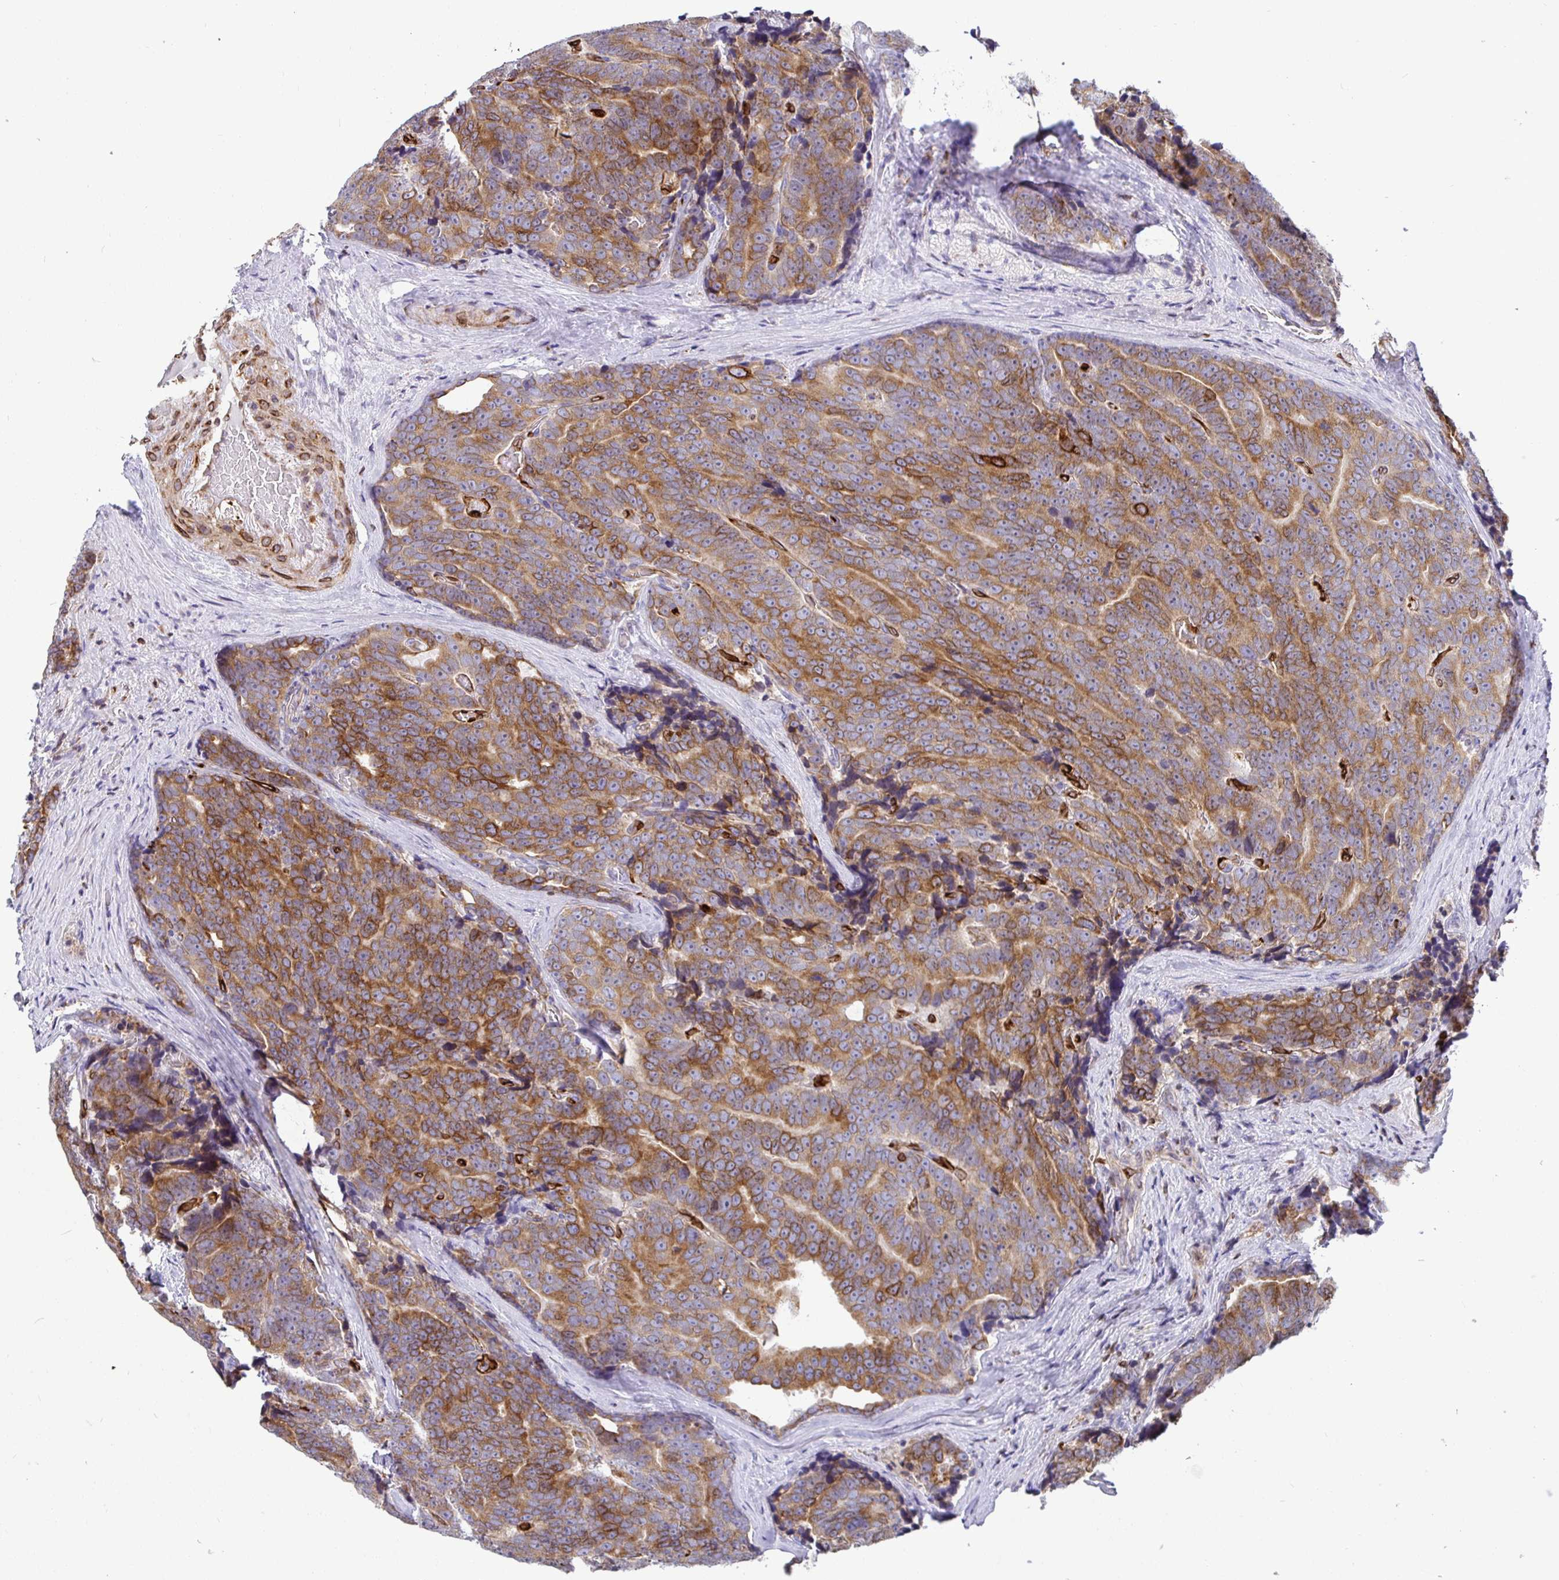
{"staining": {"intensity": "strong", "quantity": ">75%", "location": "cytoplasmic/membranous"}, "tissue": "prostate cancer", "cell_type": "Tumor cells", "image_type": "cancer", "snomed": [{"axis": "morphology", "description": "Adenocarcinoma, Low grade"}, {"axis": "topography", "description": "Prostate"}], "caption": "A high-resolution histopathology image shows immunohistochemistry staining of prostate low-grade adenocarcinoma, which exhibits strong cytoplasmic/membranous expression in about >75% of tumor cells.", "gene": "TP53I11", "patient": {"sex": "male", "age": 62}}